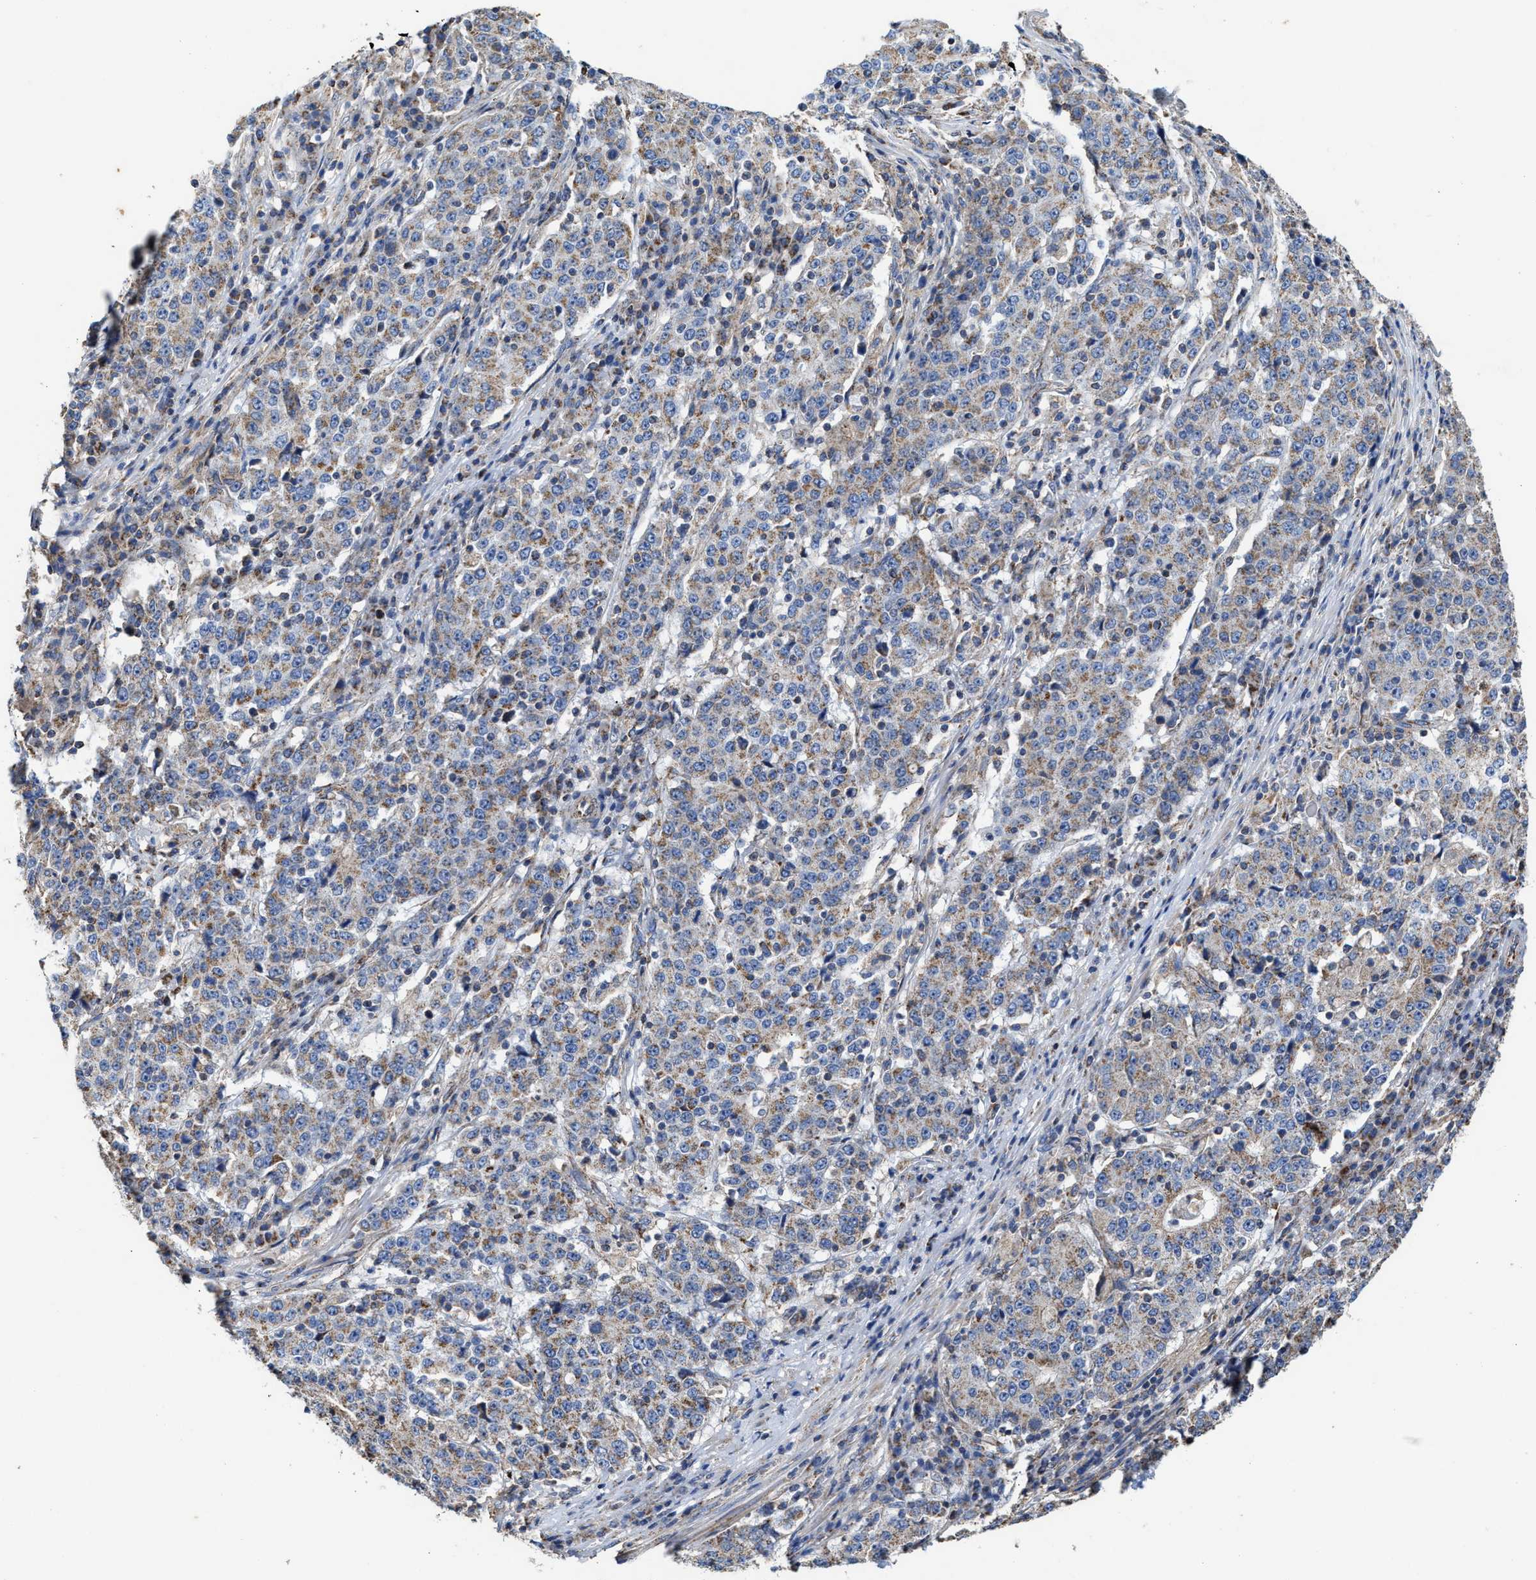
{"staining": {"intensity": "weak", "quantity": ">75%", "location": "cytoplasmic/membranous"}, "tissue": "stomach cancer", "cell_type": "Tumor cells", "image_type": "cancer", "snomed": [{"axis": "morphology", "description": "Adenocarcinoma, NOS"}, {"axis": "topography", "description": "Stomach"}], "caption": "Immunohistochemical staining of stomach cancer exhibits weak cytoplasmic/membranous protein expression in about >75% of tumor cells.", "gene": "MECR", "patient": {"sex": "male", "age": 59}}